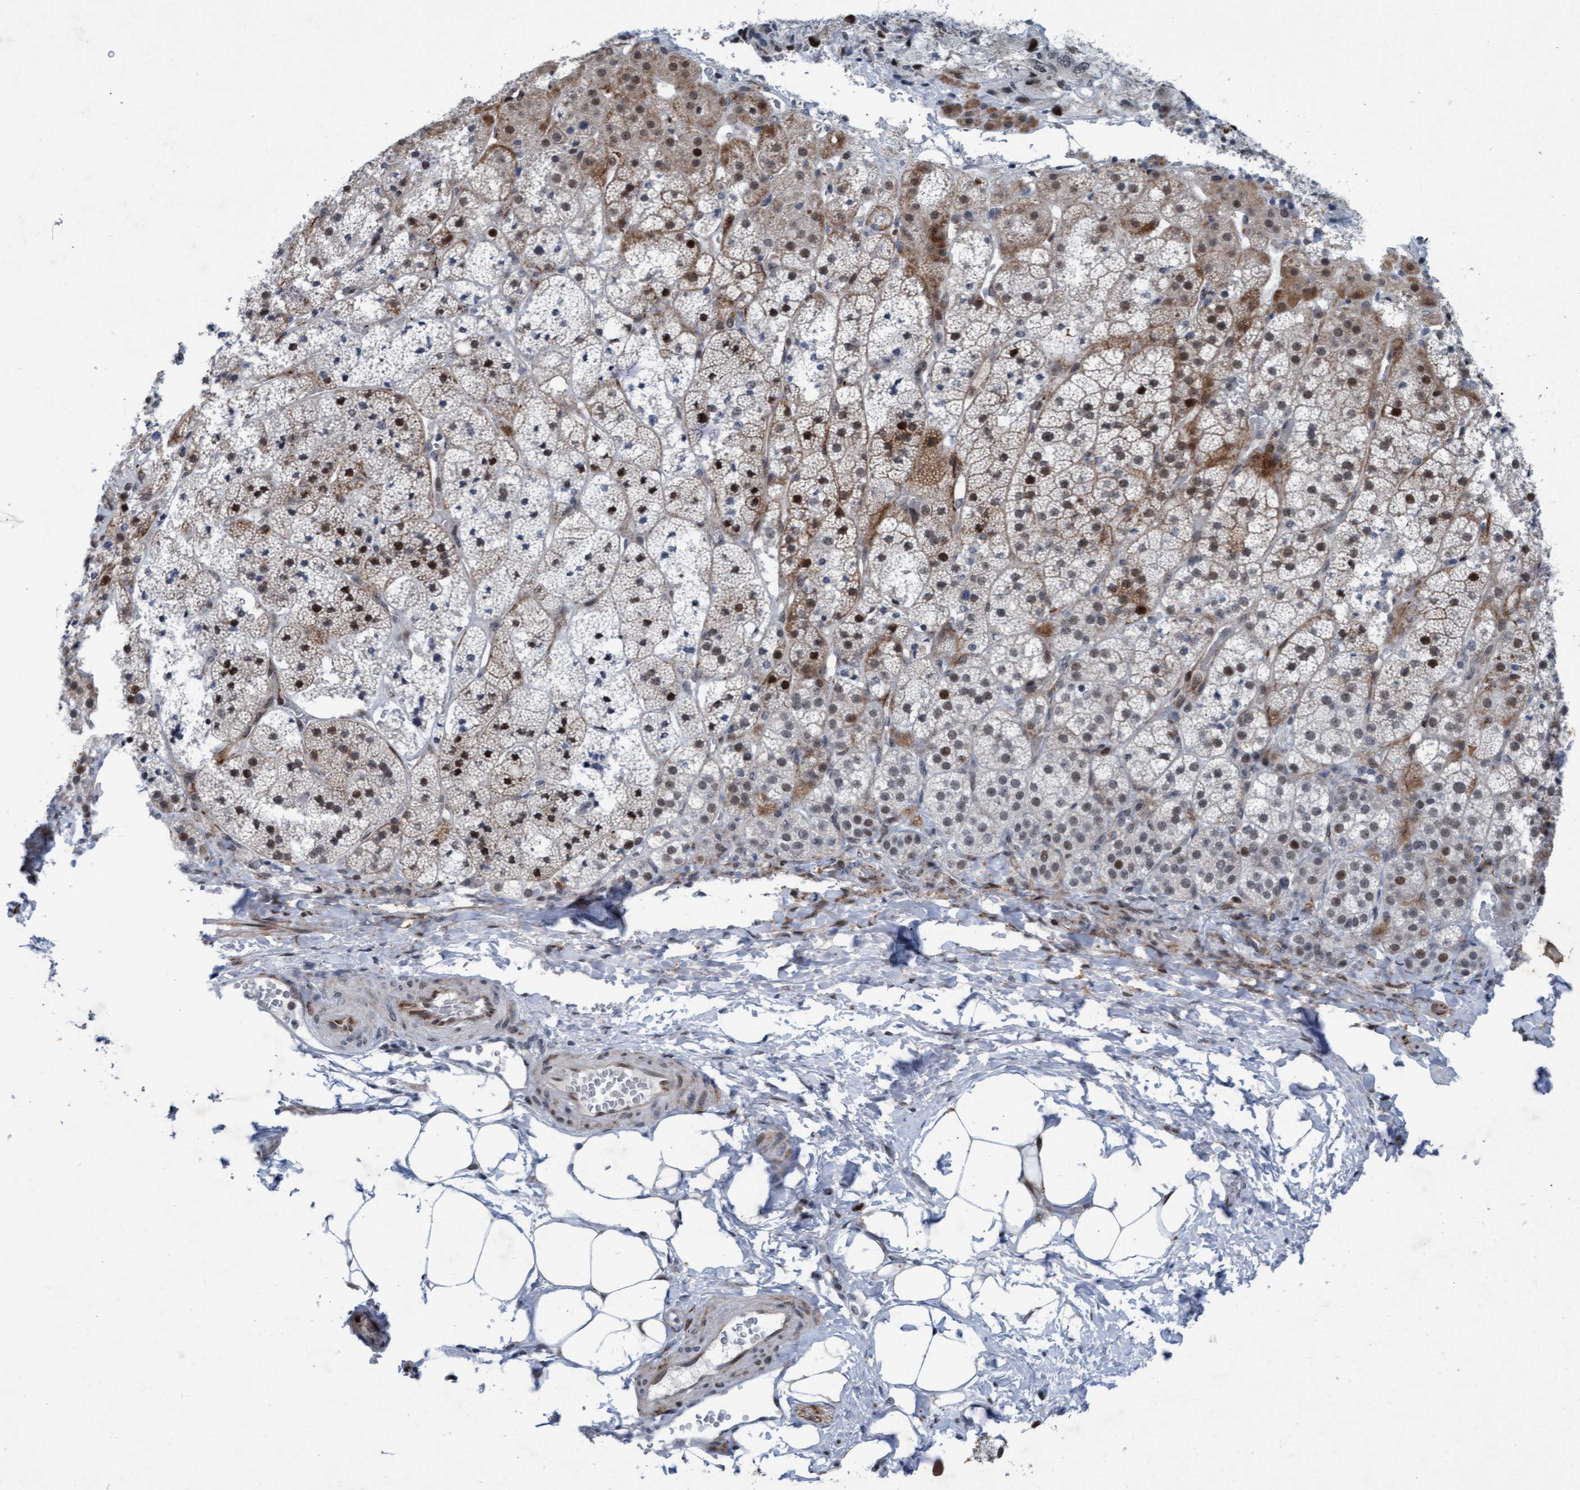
{"staining": {"intensity": "strong", "quantity": "25%-75%", "location": "cytoplasmic/membranous,nuclear"}, "tissue": "adrenal gland", "cell_type": "Glandular cells", "image_type": "normal", "snomed": [{"axis": "morphology", "description": "Normal tissue, NOS"}, {"axis": "topography", "description": "Adrenal gland"}], "caption": "Immunohistochemical staining of normal adrenal gland reveals strong cytoplasmic/membranous,nuclear protein staining in approximately 25%-75% of glandular cells.", "gene": "CWC27", "patient": {"sex": "female", "age": 44}}